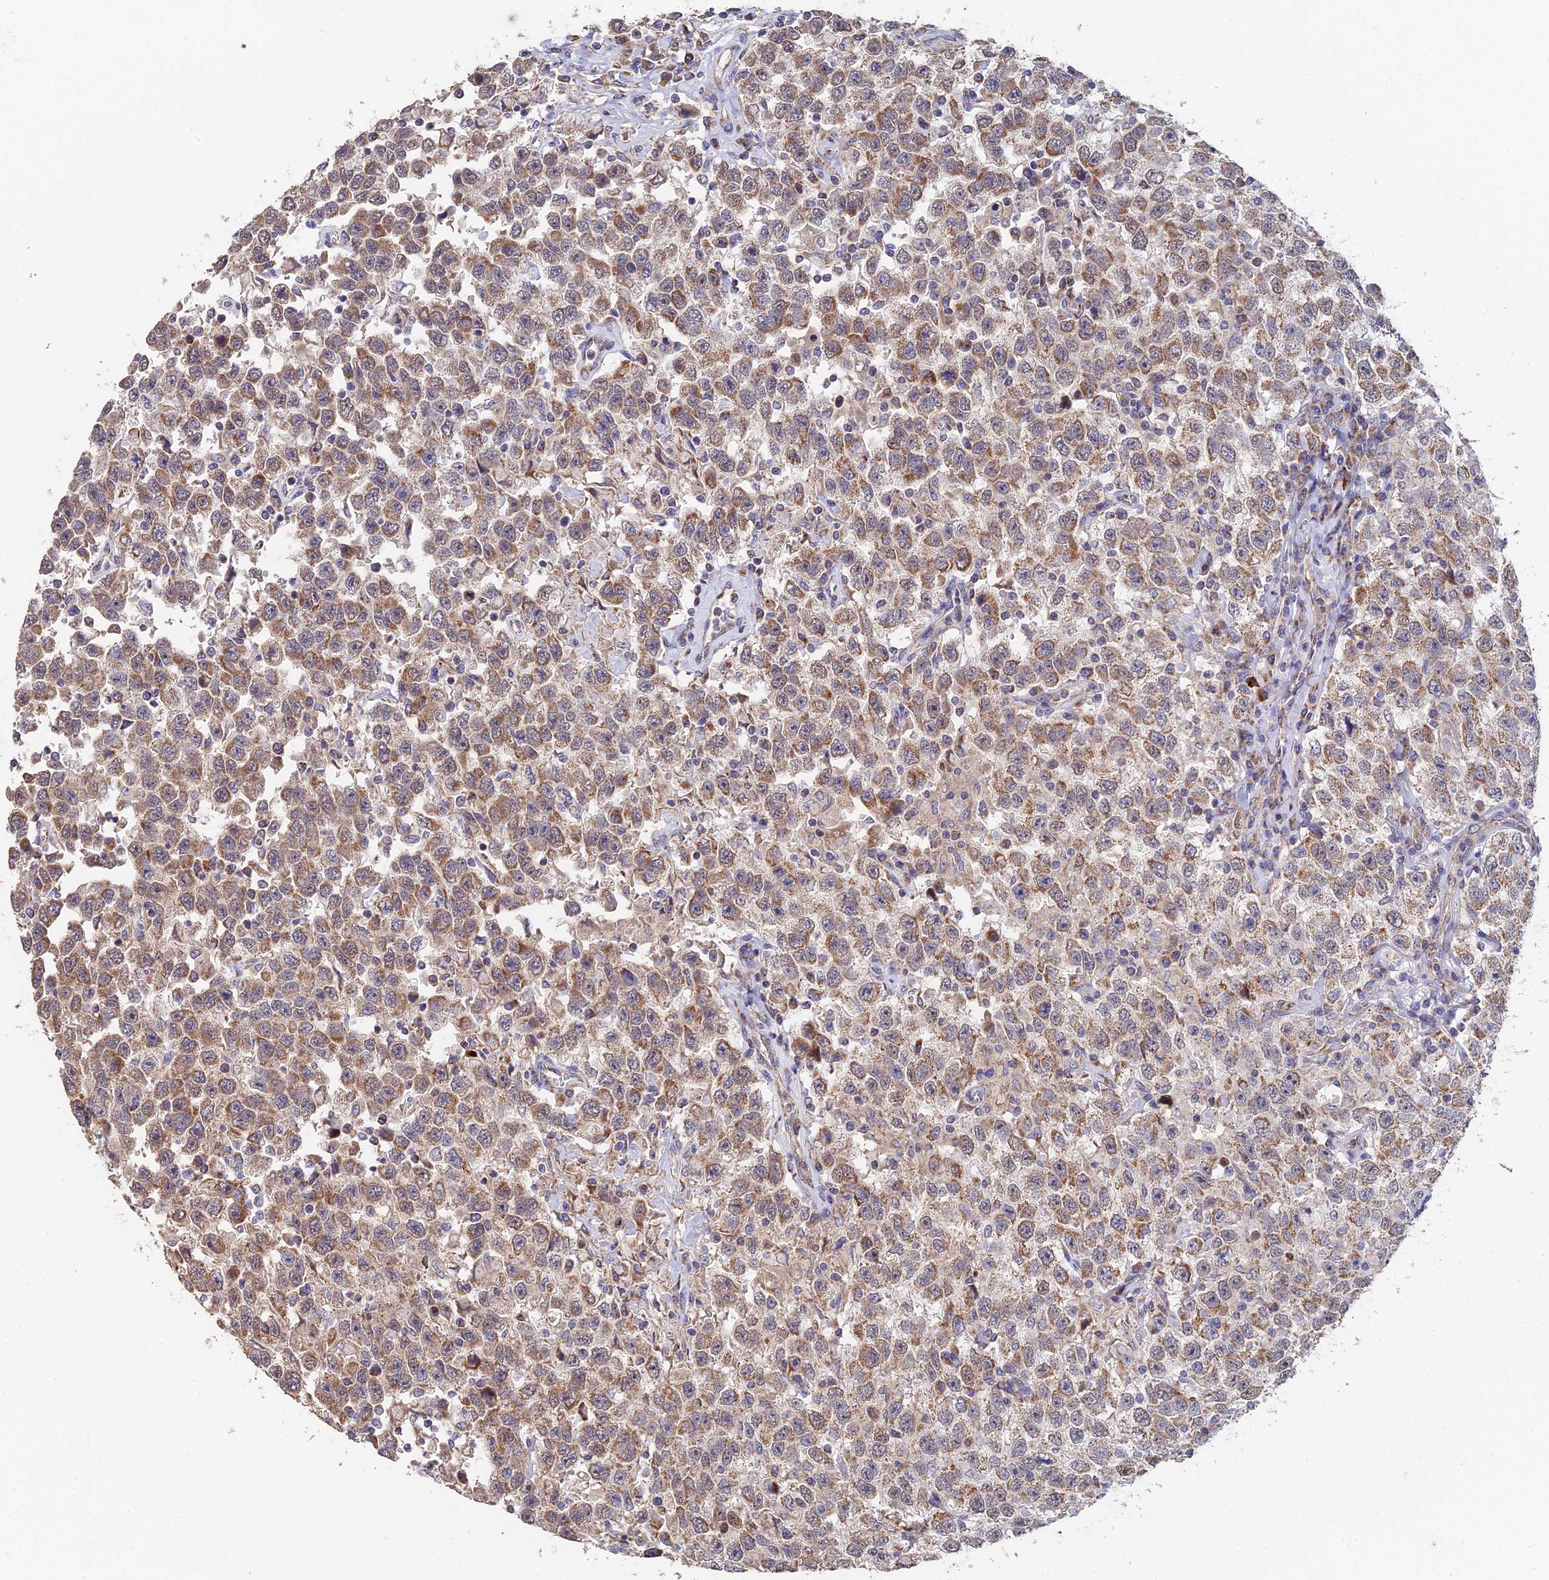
{"staining": {"intensity": "moderate", "quantity": ">75%", "location": "cytoplasmic/membranous"}, "tissue": "testis cancer", "cell_type": "Tumor cells", "image_type": "cancer", "snomed": [{"axis": "morphology", "description": "Seminoma, NOS"}, {"axis": "topography", "description": "Testis"}], "caption": "Testis seminoma tissue reveals moderate cytoplasmic/membranous positivity in approximately >75% of tumor cells", "gene": "ECSIT", "patient": {"sex": "male", "age": 41}}